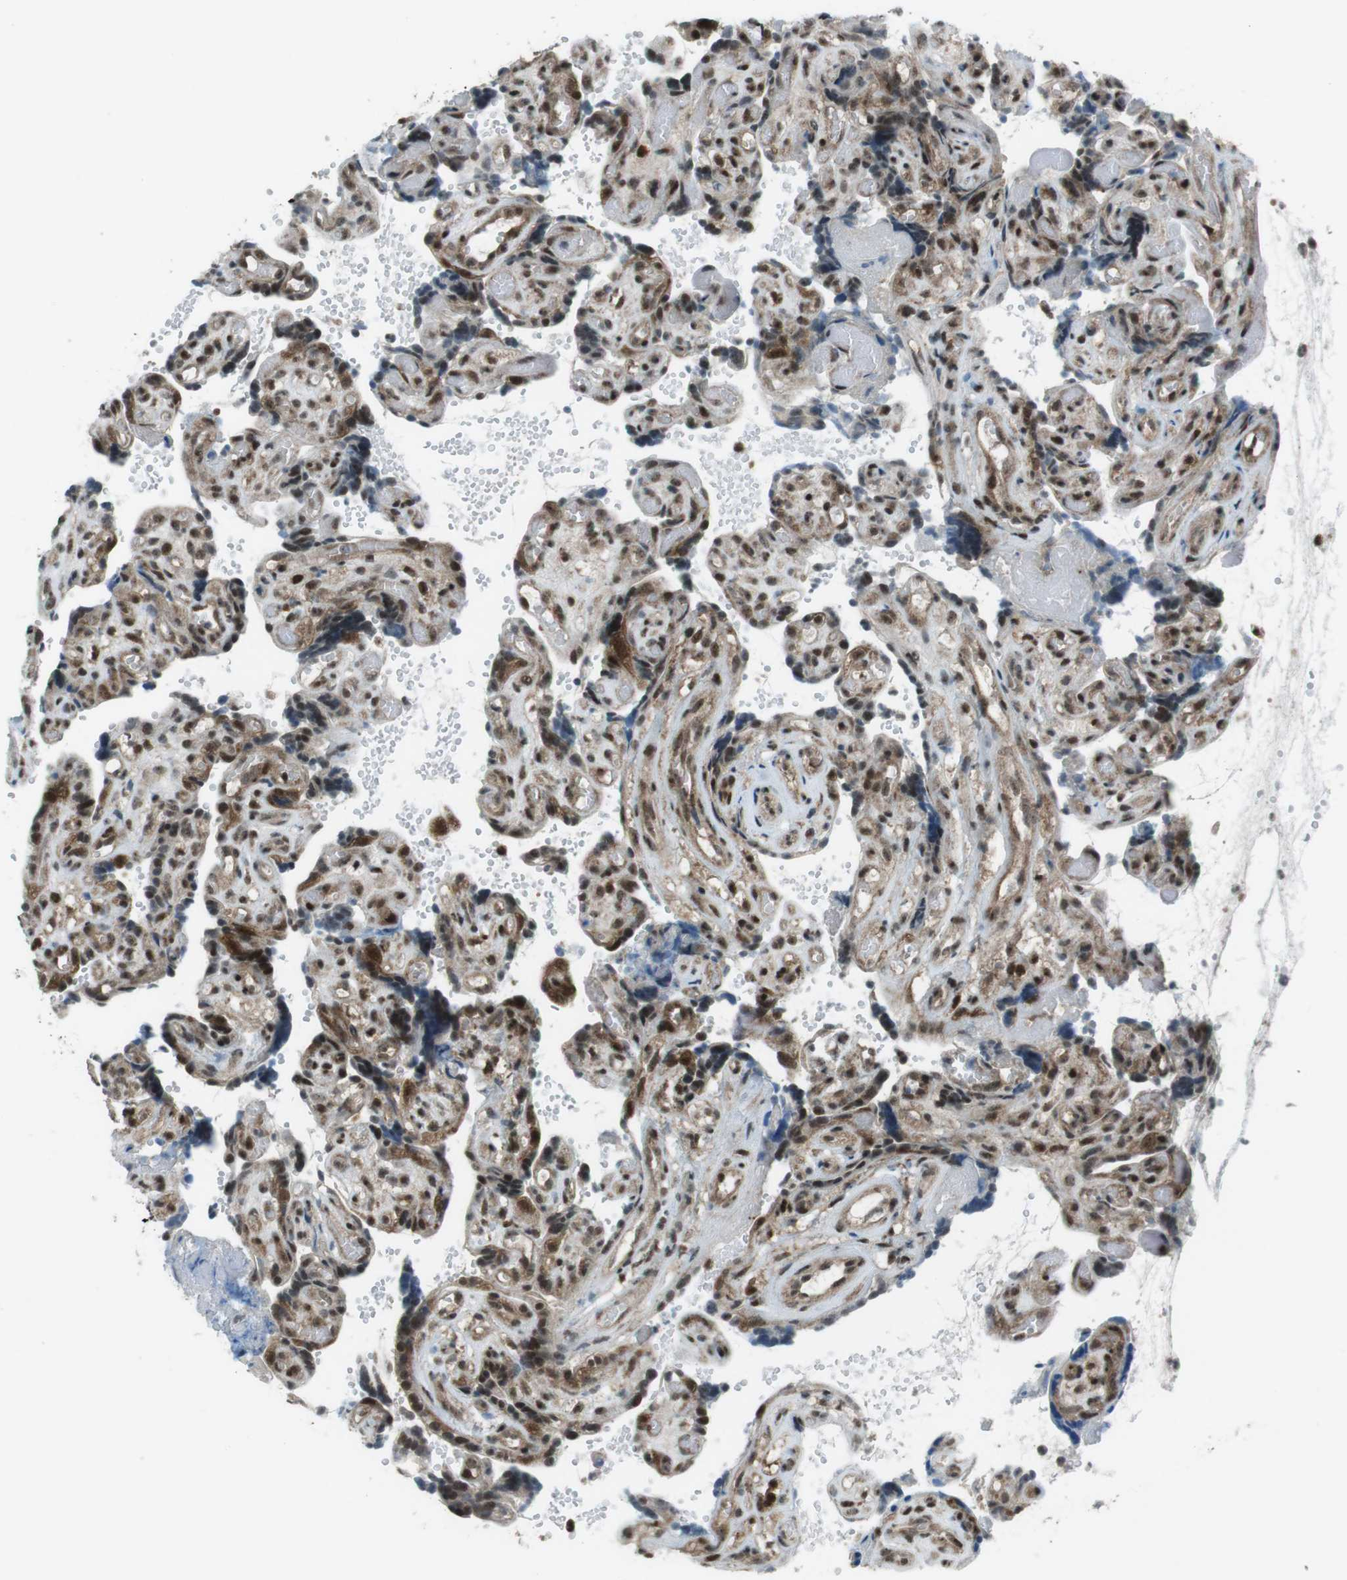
{"staining": {"intensity": "strong", "quantity": ">75%", "location": "cytoplasmic/membranous,nuclear"}, "tissue": "placenta", "cell_type": "Decidual cells", "image_type": "normal", "snomed": [{"axis": "morphology", "description": "Normal tissue, NOS"}, {"axis": "topography", "description": "Placenta"}], "caption": "Placenta stained for a protein reveals strong cytoplasmic/membranous,nuclear positivity in decidual cells. The staining is performed using DAB (3,3'-diaminobenzidine) brown chromogen to label protein expression. The nuclei are counter-stained blue using hematoxylin.", "gene": "CSNK1D", "patient": {"sex": "female", "age": 30}}